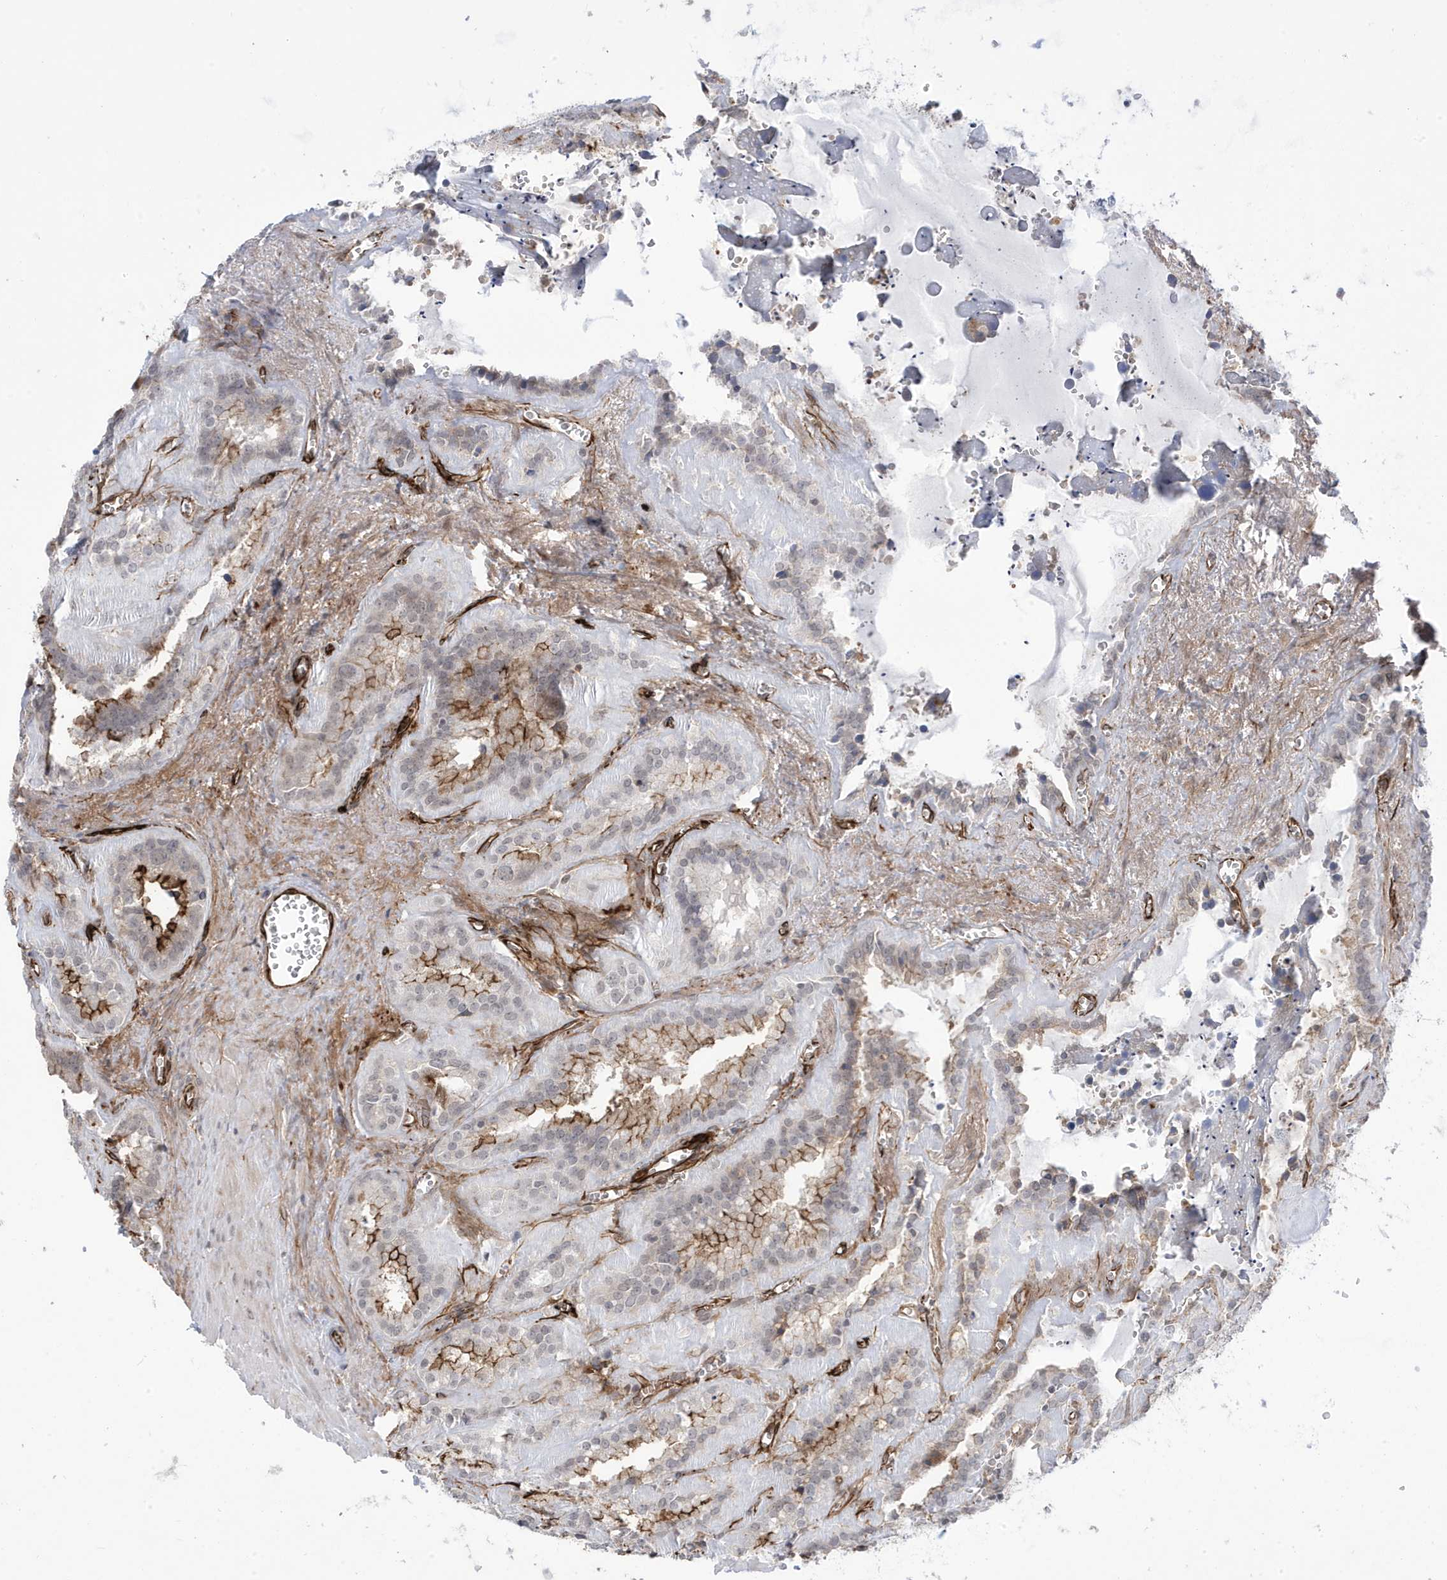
{"staining": {"intensity": "moderate", "quantity": "<25%", "location": "cytoplasmic/membranous"}, "tissue": "seminal vesicle", "cell_type": "Glandular cells", "image_type": "normal", "snomed": [{"axis": "morphology", "description": "Normal tissue, NOS"}, {"axis": "topography", "description": "Prostate"}, {"axis": "topography", "description": "Seminal veicle"}], "caption": "Immunohistochemistry (IHC) (DAB (3,3'-diaminobenzidine)) staining of benign seminal vesicle demonstrates moderate cytoplasmic/membranous protein positivity in approximately <25% of glandular cells. Nuclei are stained in blue.", "gene": "ADAMTSL3", "patient": {"sex": "male", "age": 59}}